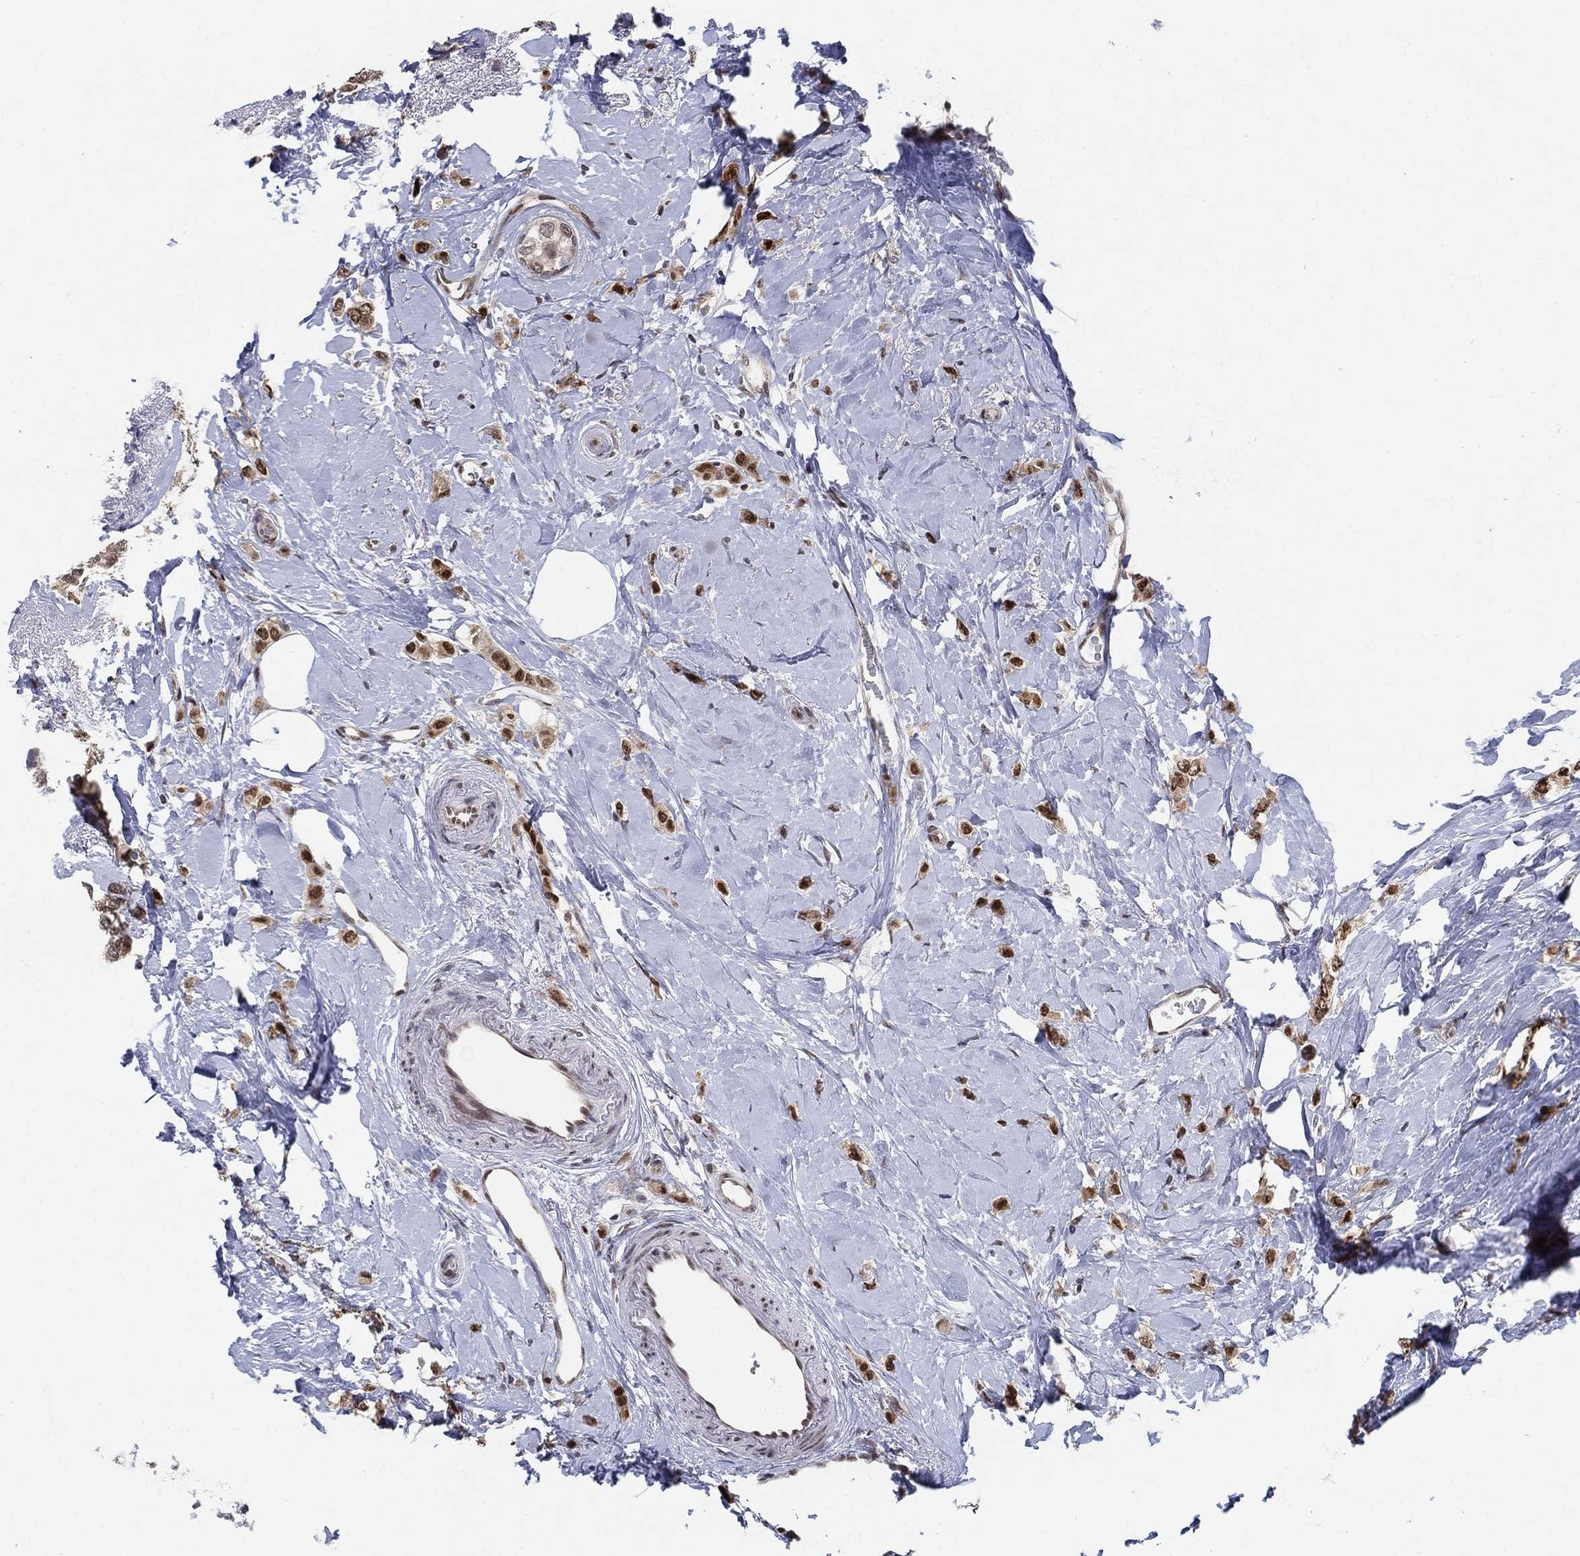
{"staining": {"intensity": "strong", "quantity": ">75%", "location": "nuclear"}, "tissue": "breast cancer", "cell_type": "Tumor cells", "image_type": "cancer", "snomed": [{"axis": "morphology", "description": "Lobular carcinoma"}, {"axis": "topography", "description": "Breast"}], "caption": "A high amount of strong nuclear staining is identified in about >75% of tumor cells in breast cancer (lobular carcinoma) tissue. (DAB = brown stain, brightfield microscopy at high magnification).", "gene": "CENPE", "patient": {"sex": "female", "age": 66}}